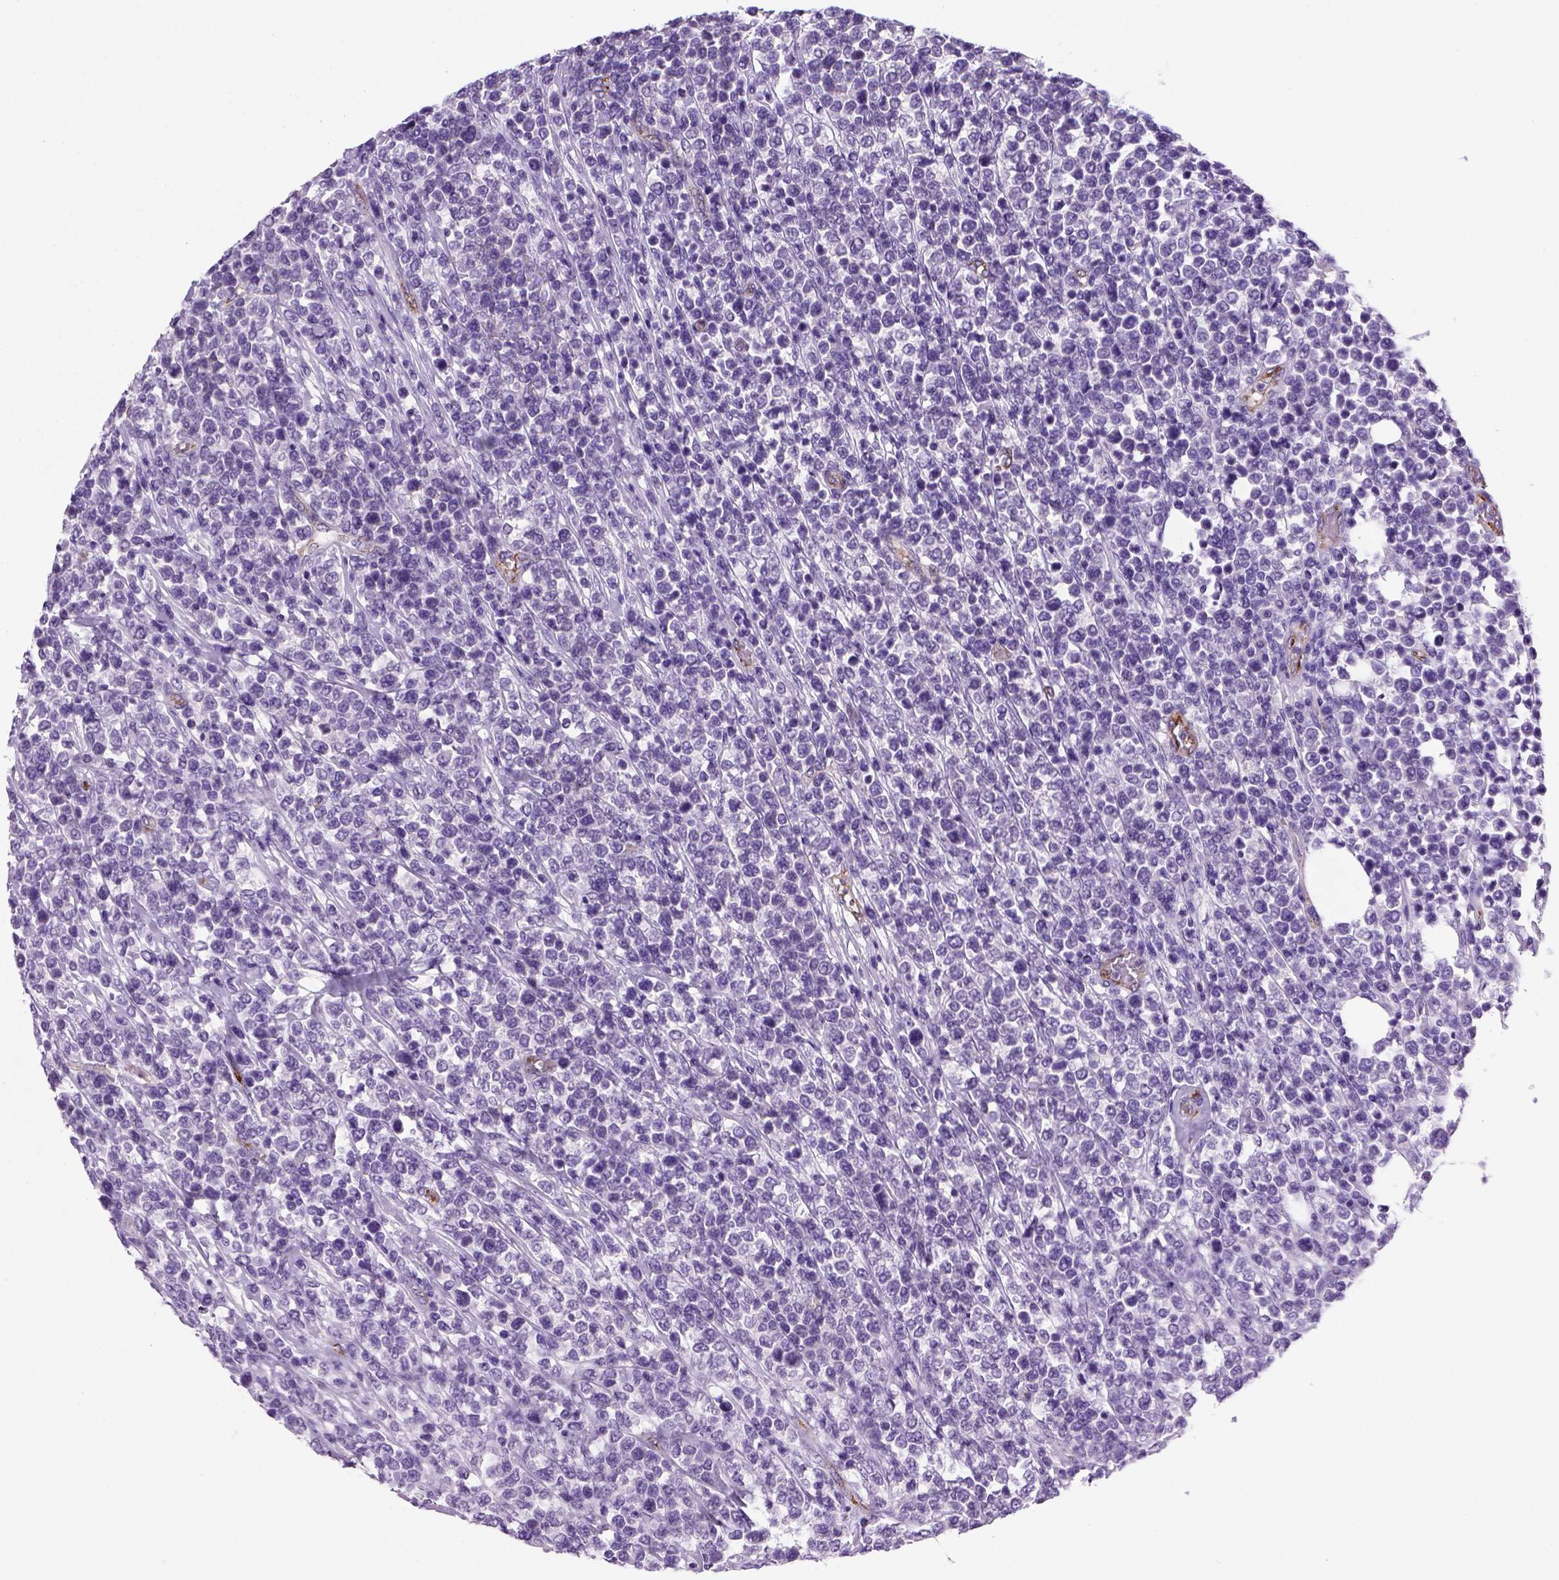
{"staining": {"intensity": "negative", "quantity": "none", "location": "none"}, "tissue": "lymphoma", "cell_type": "Tumor cells", "image_type": "cancer", "snomed": [{"axis": "morphology", "description": "Malignant lymphoma, non-Hodgkin's type, High grade"}, {"axis": "topography", "description": "Soft tissue"}], "caption": "Tumor cells are negative for brown protein staining in lymphoma. The staining was performed using DAB (3,3'-diaminobenzidine) to visualize the protein expression in brown, while the nuclei were stained in blue with hematoxylin (Magnification: 20x).", "gene": "VWF", "patient": {"sex": "female", "age": 56}}